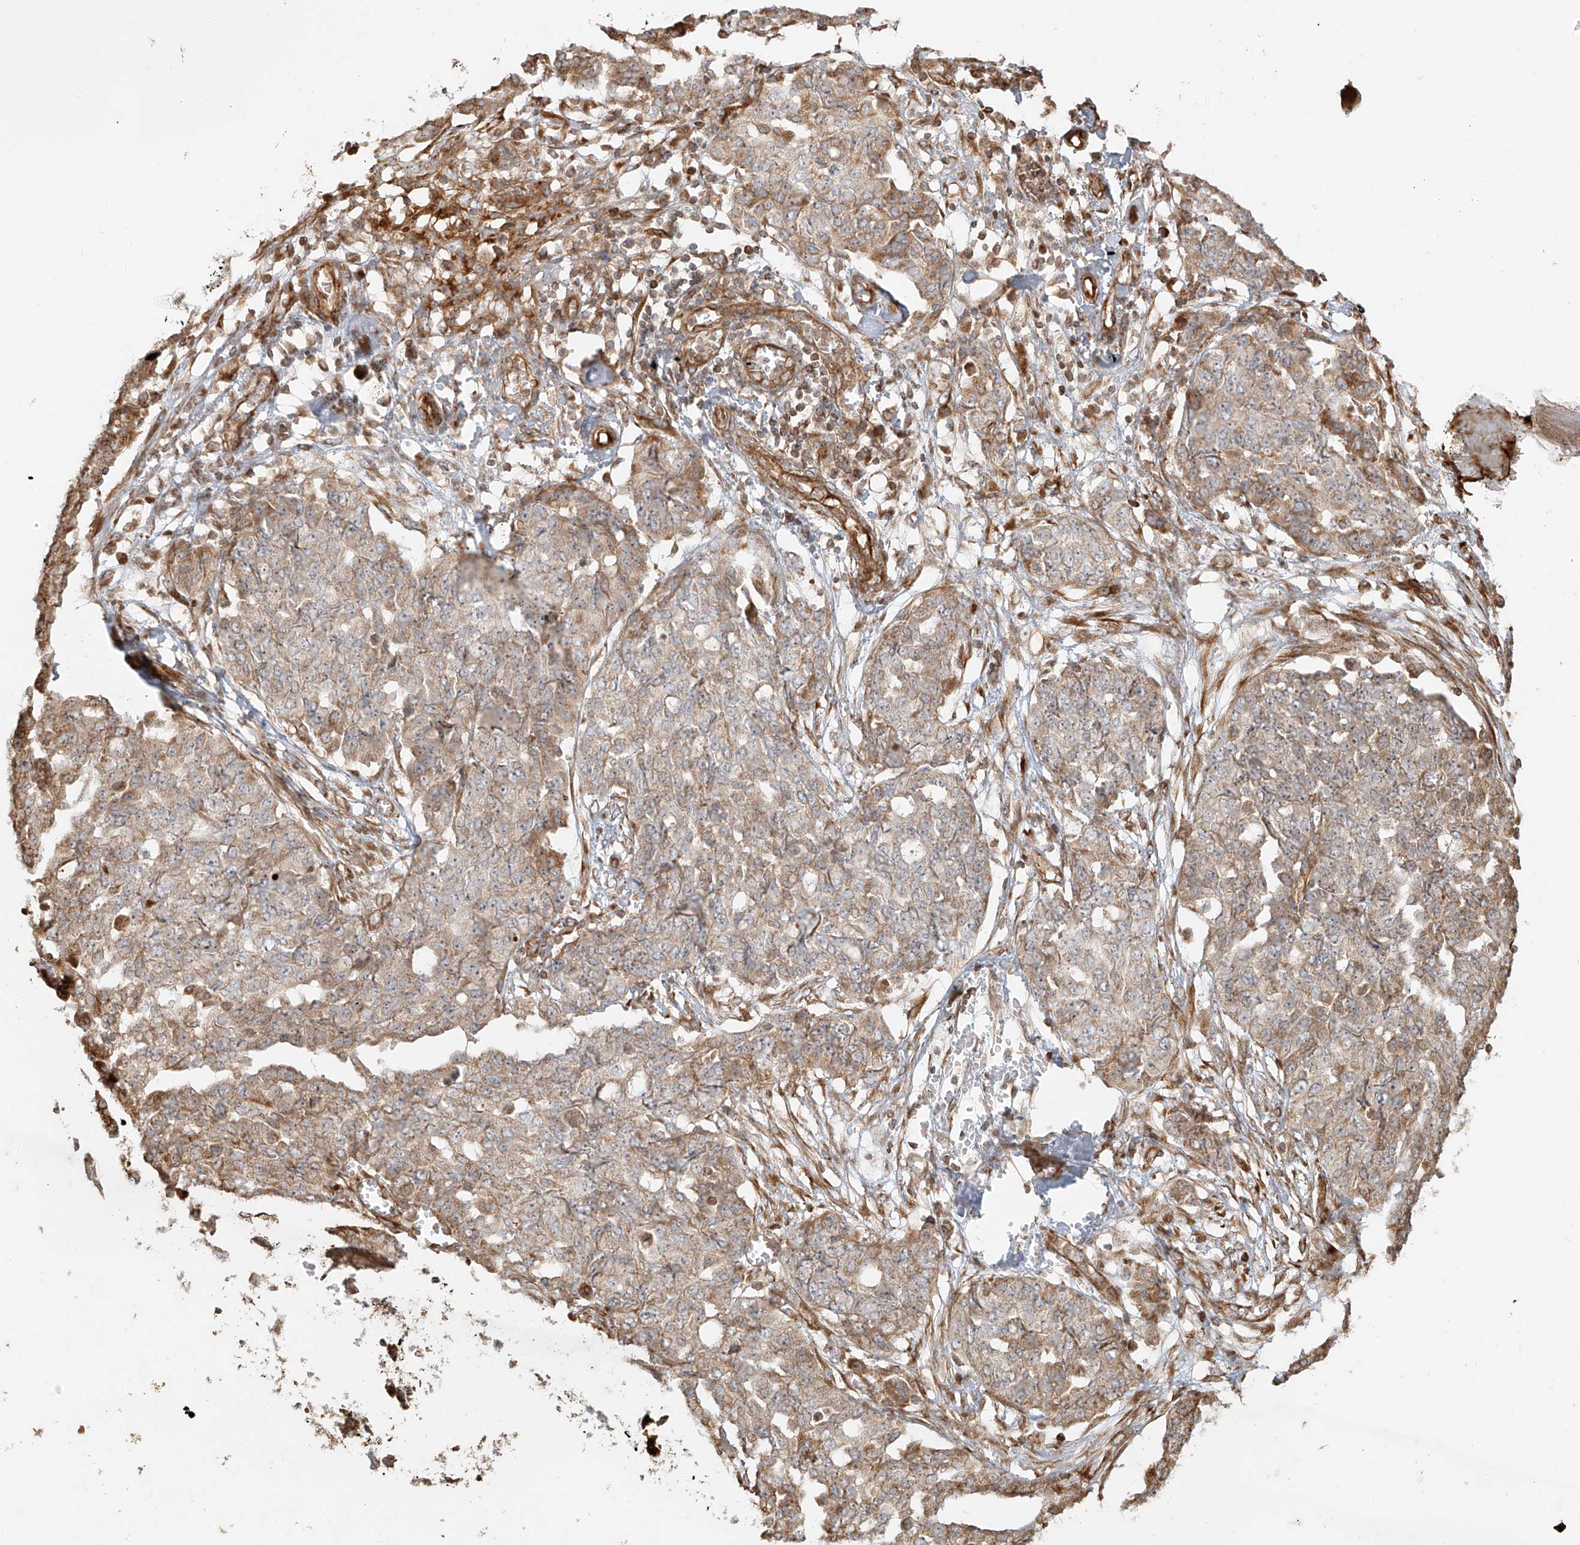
{"staining": {"intensity": "moderate", "quantity": ">75%", "location": "cytoplasmic/membranous"}, "tissue": "ovarian cancer", "cell_type": "Tumor cells", "image_type": "cancer", "snomed": [{"axis": "morphology", "description": "Cystadenocarcinoma, serous, NOS"}, {"axis": "topography", "description": "Soft tissue"}, {"axis": "topography", "description": "Ovary"}], "caption": "Protein staining of ovarian cancer tissue exhibits moderate cytoplasmic/membranous staining in about >75% of tumor cells.", "gene": "MIPEP", "patient": {"sex": "female", "age": 57}}